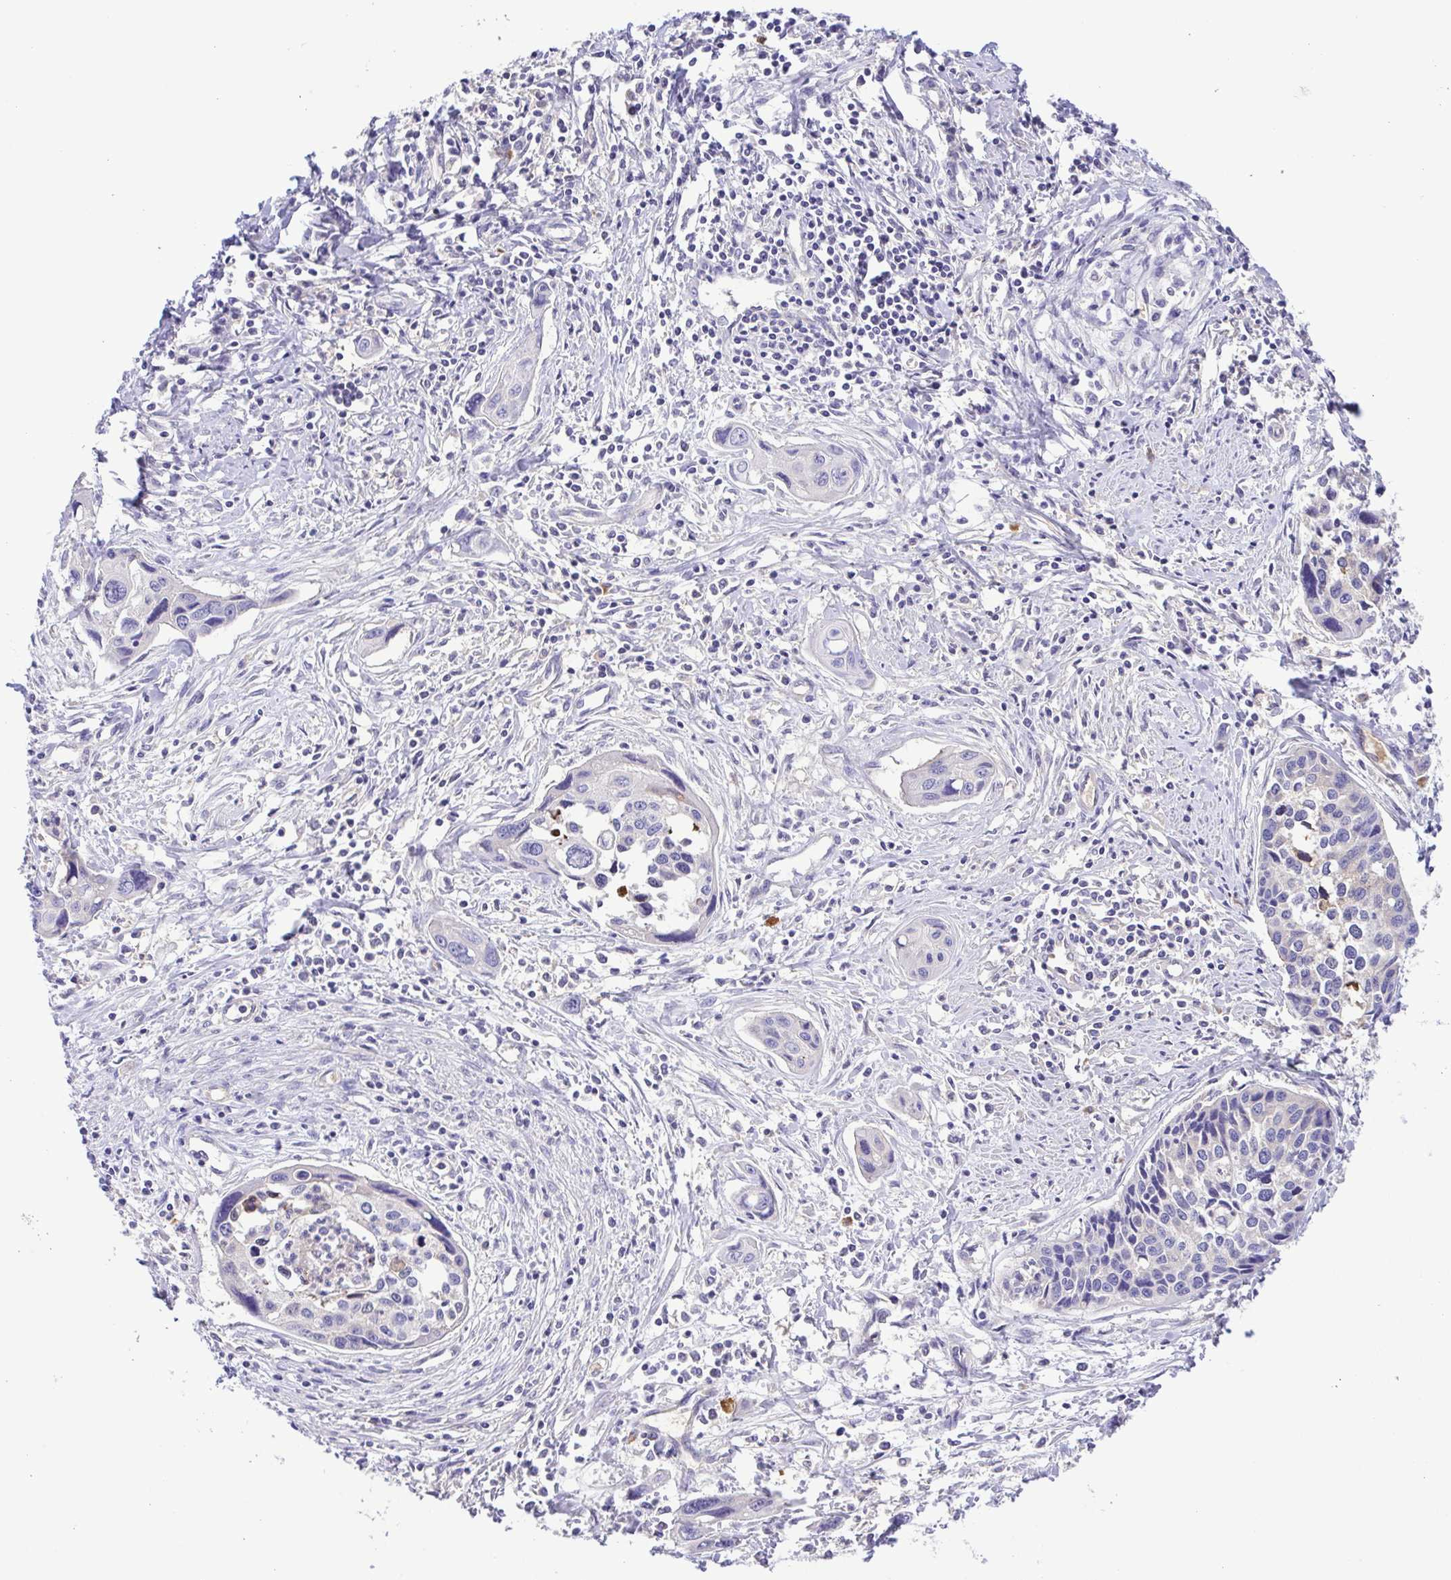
{"staining": {"intensity": "negative", "quantity": "none", "location": "none"}, "tissue": "cervical cancer", "cell_type": "Tumor cells", "image_type": "cancer", "snomed": [{"axis": "morphology", "description": "Squamous cell carcinoma, NOS"}, {"axis": "topography", "description": "Cervix"}], "caption": "DAB (3,3'-diaminobenzidine) immunohistochemical staining of cervical cancer (squamous cell carcinoma) exhibits no significant staining in tumor cells.", "gene": "IGFL1", "patient": {"sex": "female", "age": 31}}